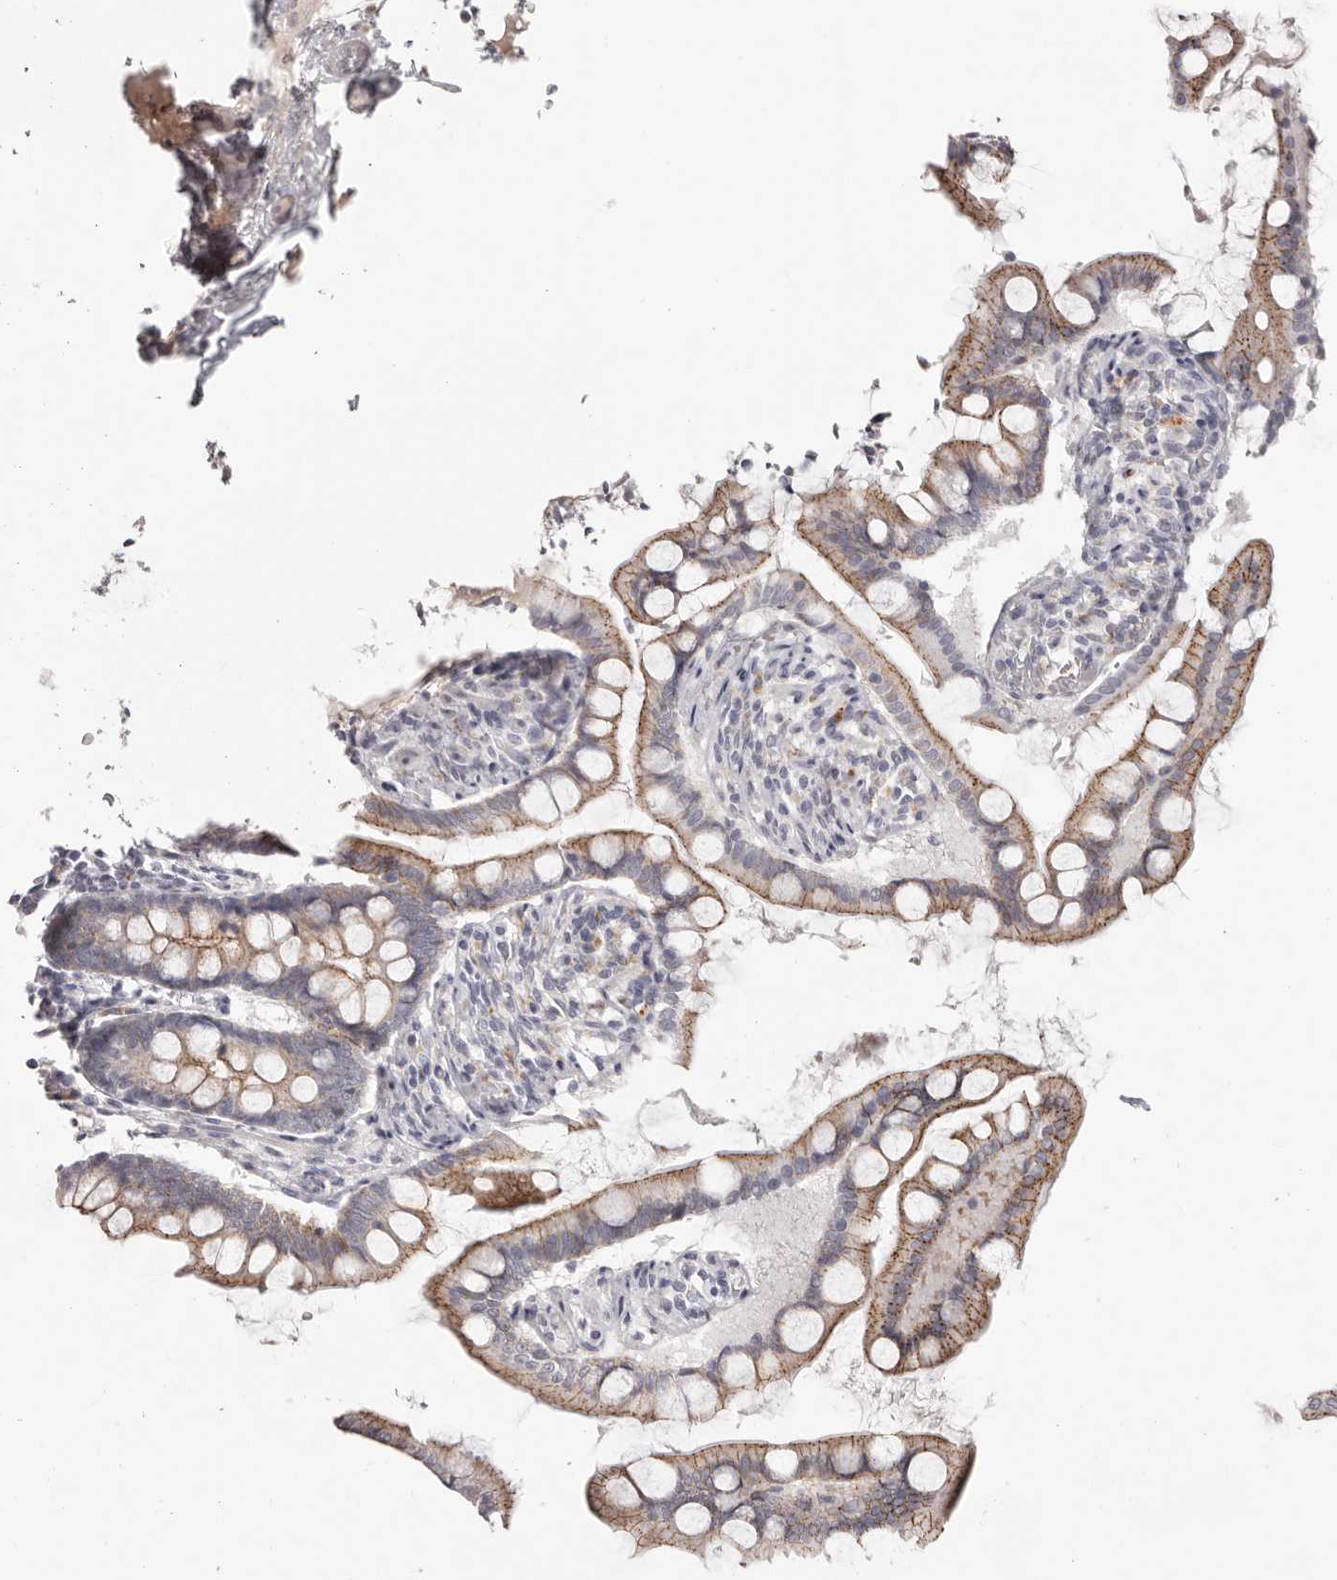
{"staining": {"intensity": "moderate", "quantity": ">75%", "location": "cytoplasmic/membranous"}, "tissue": "small intestine", "cell_type": "Glandular cells", "image_type": "normal", "snomed": [{"axis": "morphology", "description": "Normal tissue, NOS"}, {"axis": "topography", "description": "Small intestine"}], "caption": "Glandular cells exhibit moderate cytoplasmic/membranous positivity in about >75% of cells in benign small intestine.", "gene": "PCDHB6", "patient": {"sex": "male", "age": 41}}